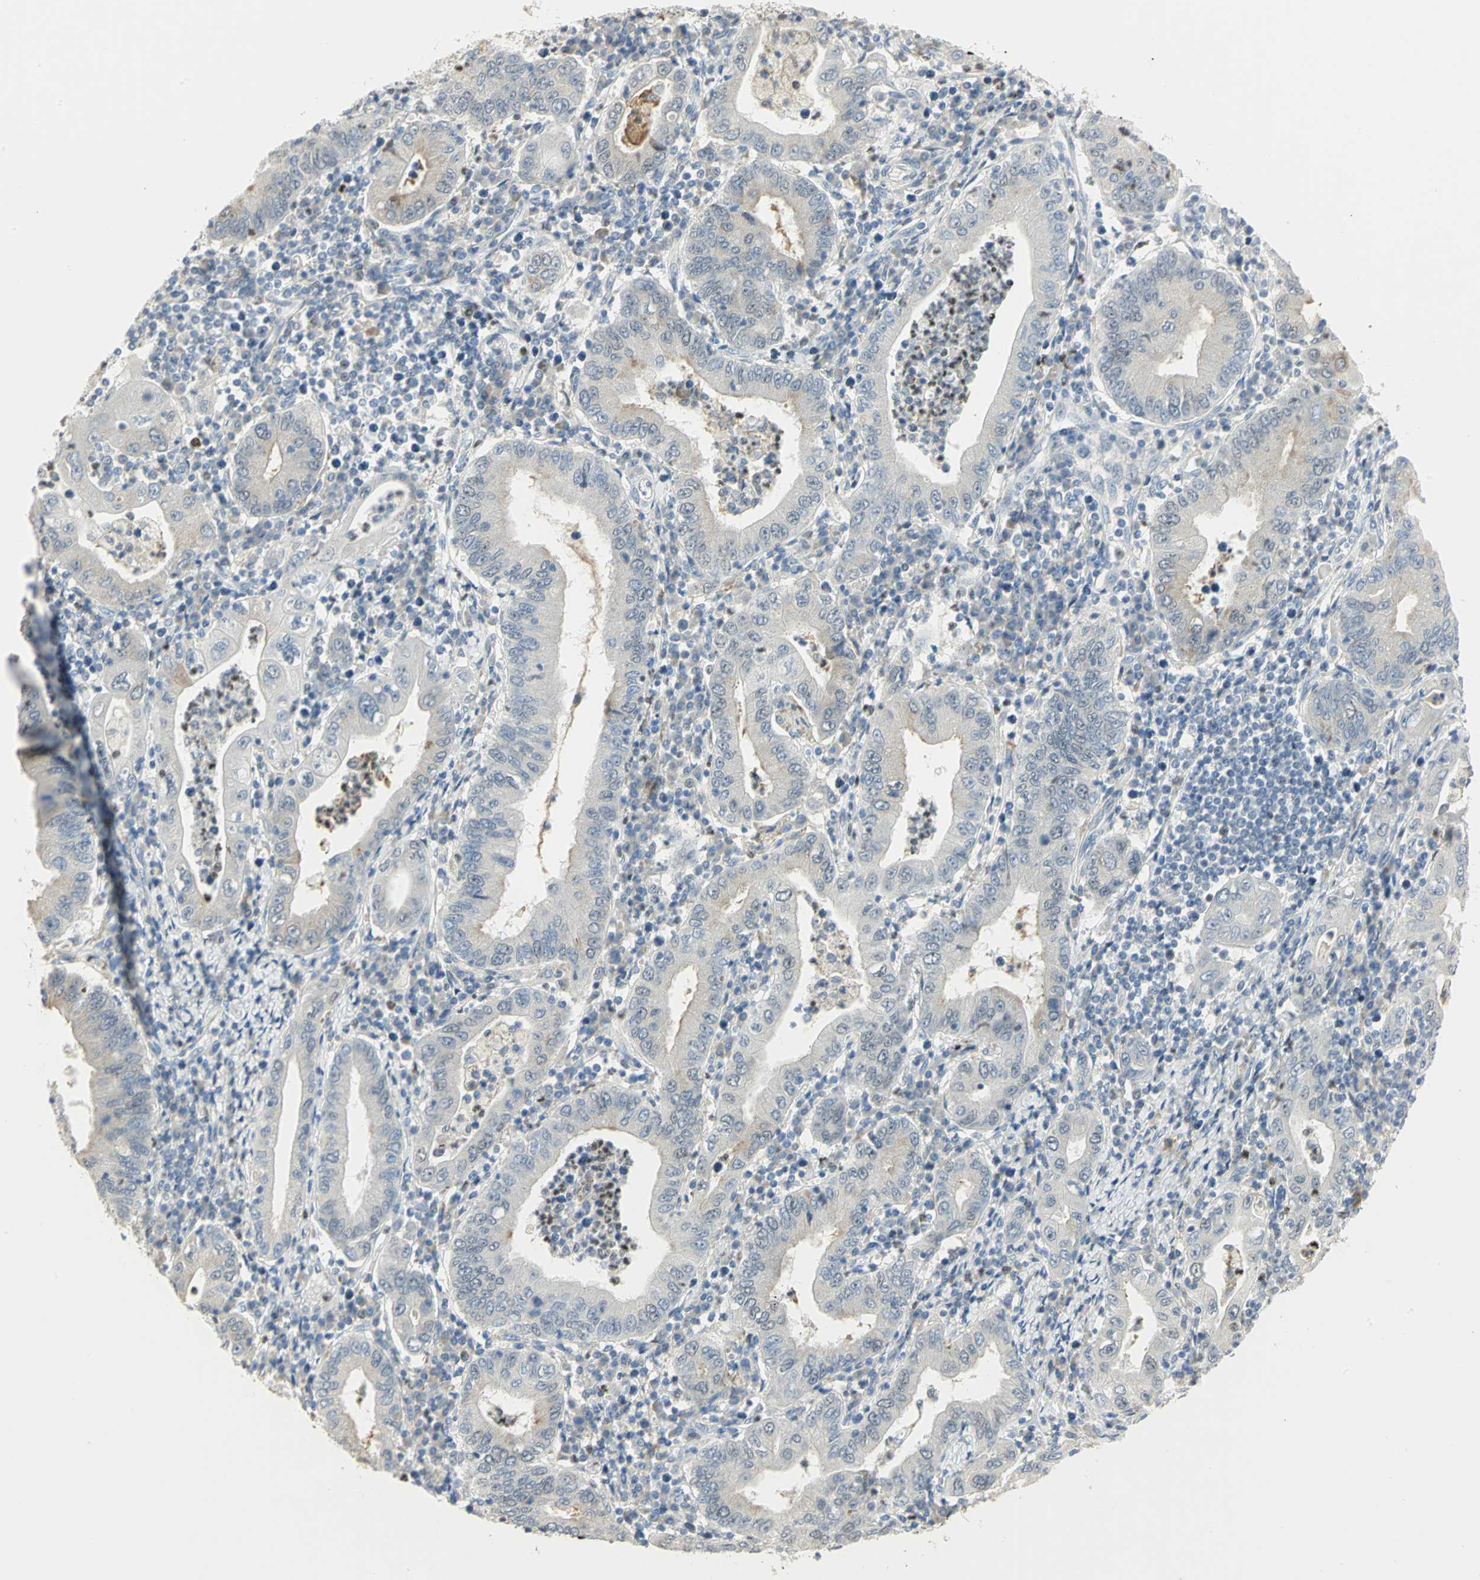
{"staining": {"intensity": "weak", "quantity": "<25%", "location": "cytoplasmic/membranous"}, "tissue": "stomach cancer", "cell_type": "Tumor cells", "image_type": "cancer", "snomed": [{"axis": "morphology", "description": "Normal tissue, NOS"}, {"axis": "morphology", "description": "Adenocarcinoma, NOS"}, {"axis": "topography", "description": "Esophagus"}, {"axis": "topography", "description": "Stomach, upper"}, {"axis": "topography", "description": "Peripheral nerve tissue"}], "caption": "This is an IHC photomicrograph of human adenocarcinoma (stomach). There is no positivity in tumor cells.", "gene": "BCL6", "patient": {"sex": "male", "age": 62}}